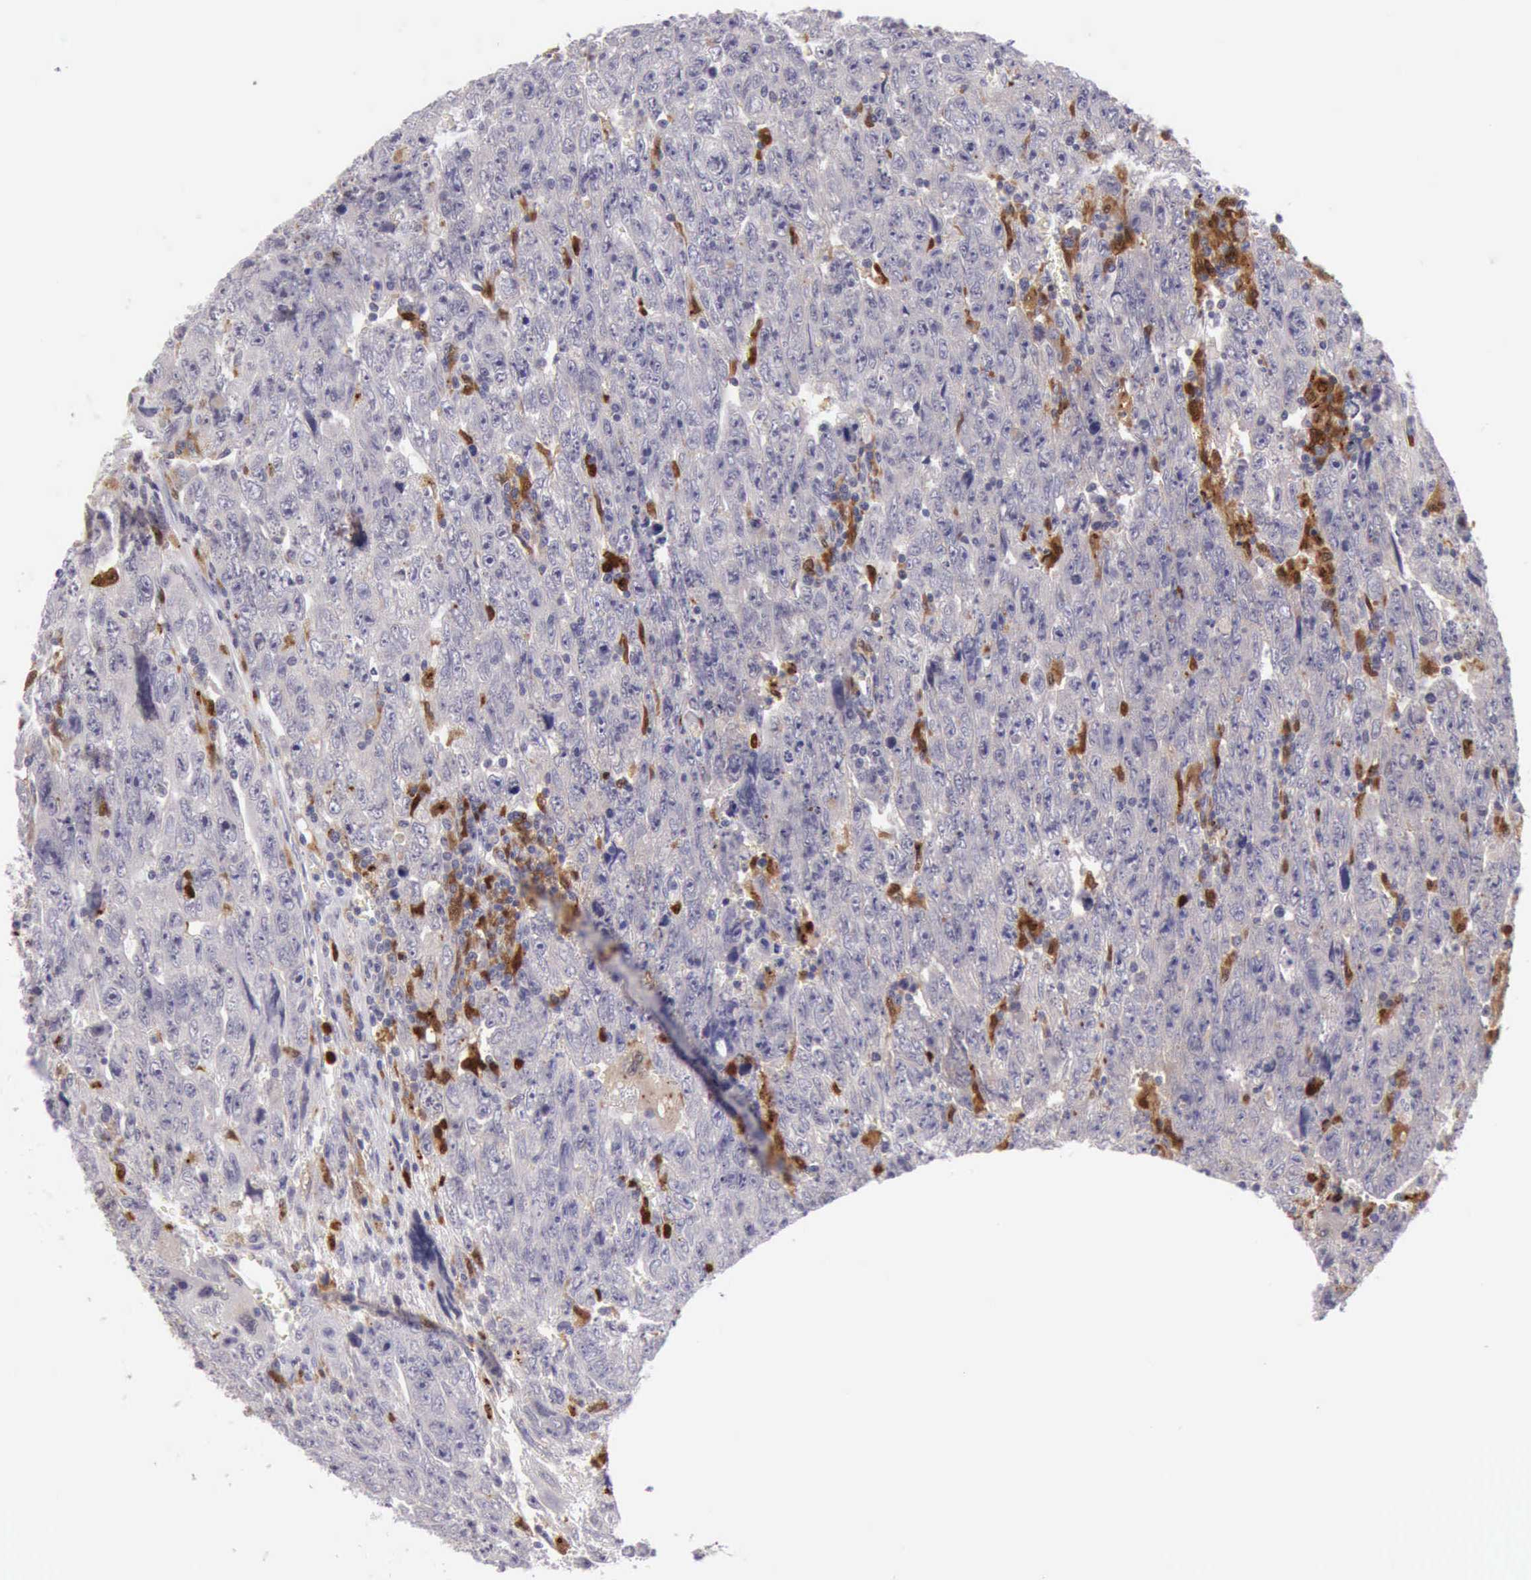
{"staining": {"intensity": "negative", "quantity": "none", "location": "none"}, "tissue": "testis cancer", "cell_type": "Tumor cells", "image_type": "cancer", "snomed": [{"axis": "morphology", "description": "Carcinoma, Embryonal, NOS"}, {"axis": "topography", "description": "Testis"}], "caption": "IHC of human testis cancer (embryonal carcinoma) exhibits no expression in tumor cells.", "gene": "CSTA", "patient": {"sex": "male", "age": 28}}